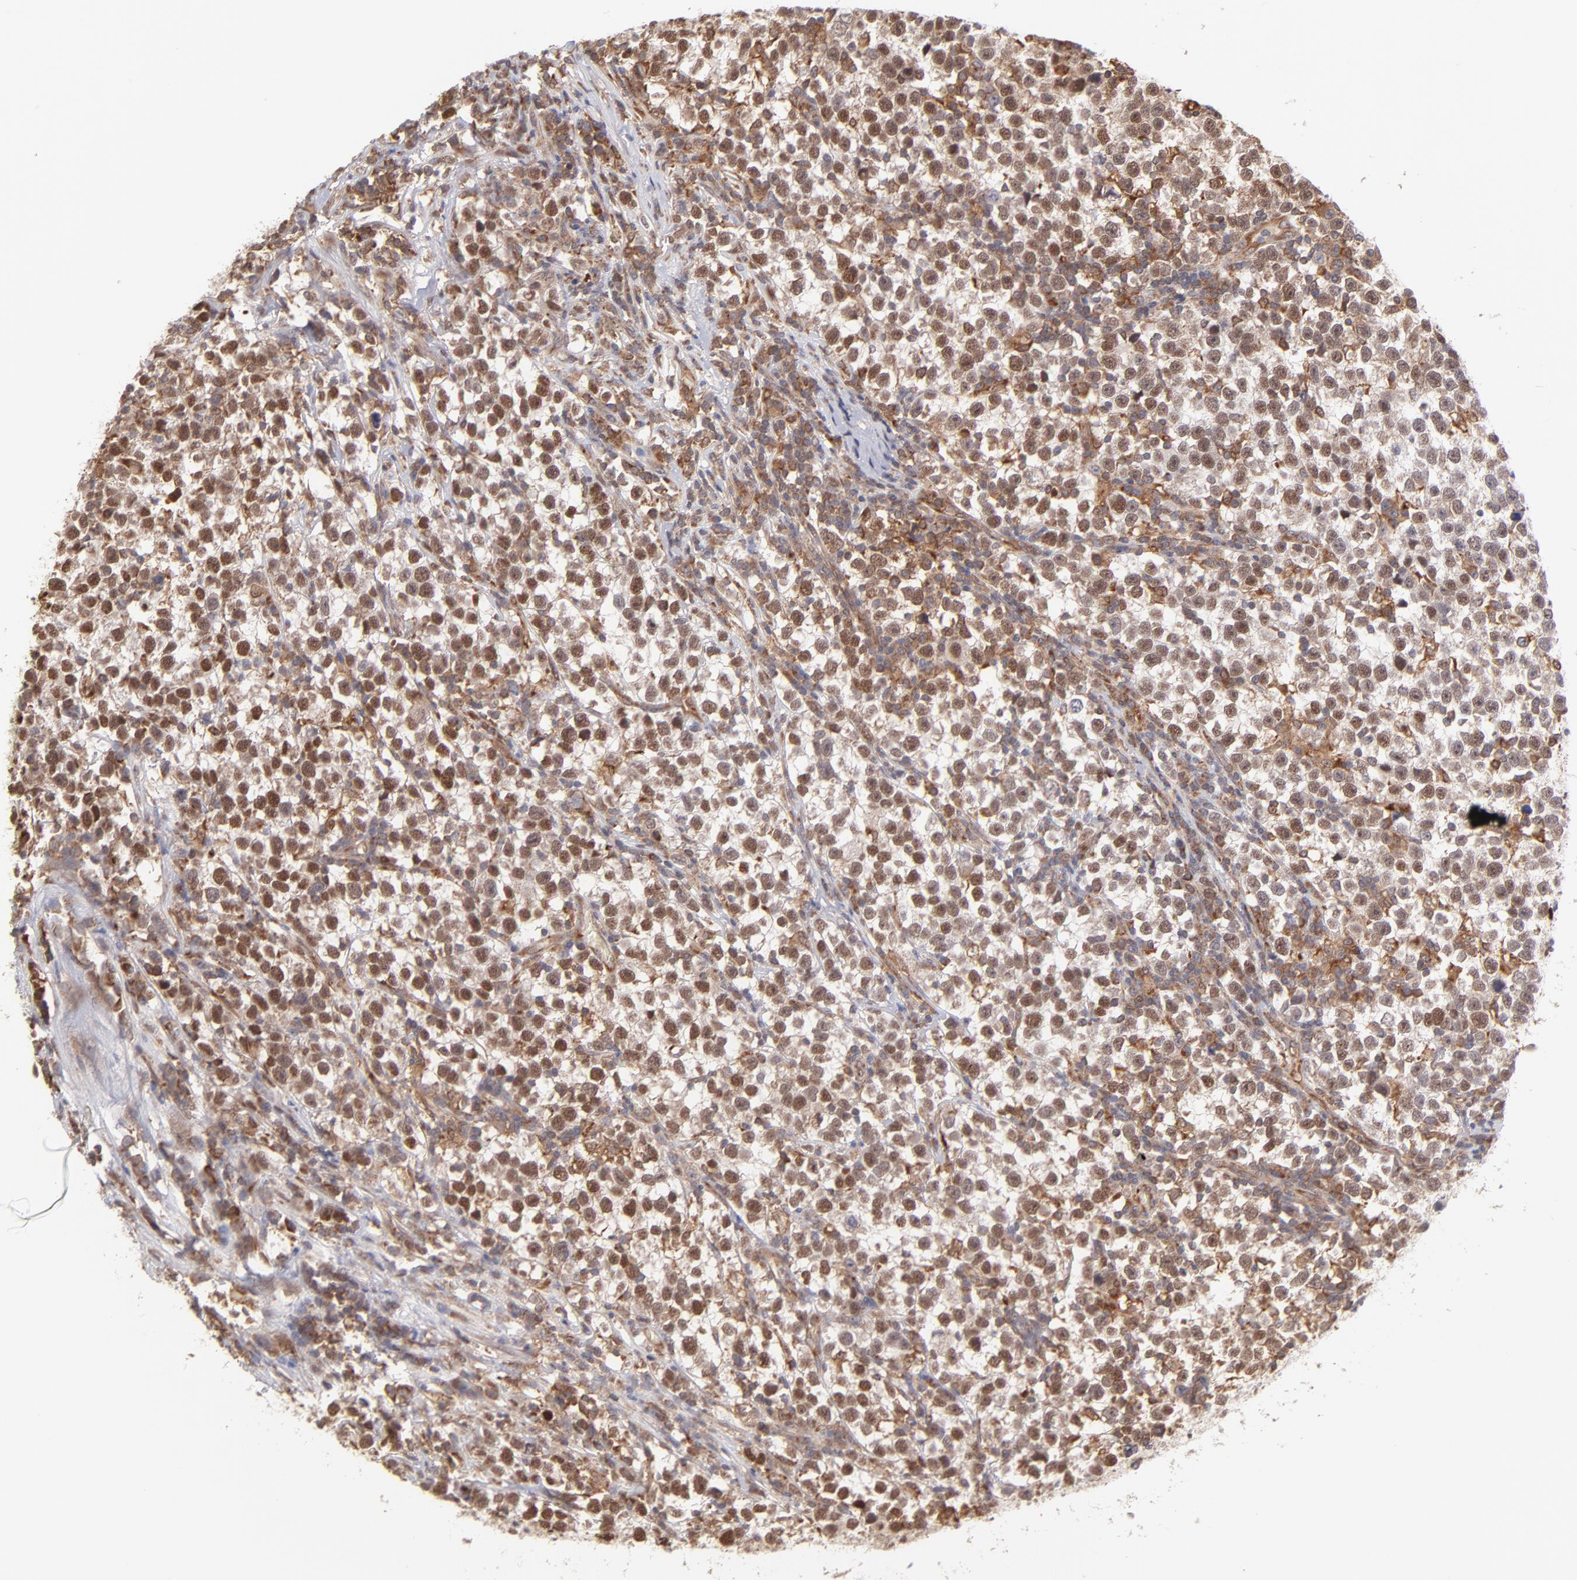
{"staining": {"intensity": "moderate", "quantity": ">75%", "location": "nuclear"}, "tissue": "testis cancer", "cell_type": "Tumor cells", "image_type": "cancer", "snomed": [{"axis": "morphology", "description": "Seminoma, NOS"}, {"axis": "topography", "description": "Testis"}], "caption": "The image shows a brown stain indicating the presence of a protein in the nuclear of tumor cells in testis cancer. (DAB = brown stain, brightfield microscopy at high magnification).", "gene": "OAS1", "patient": {"sex": "male", "age": 43}}